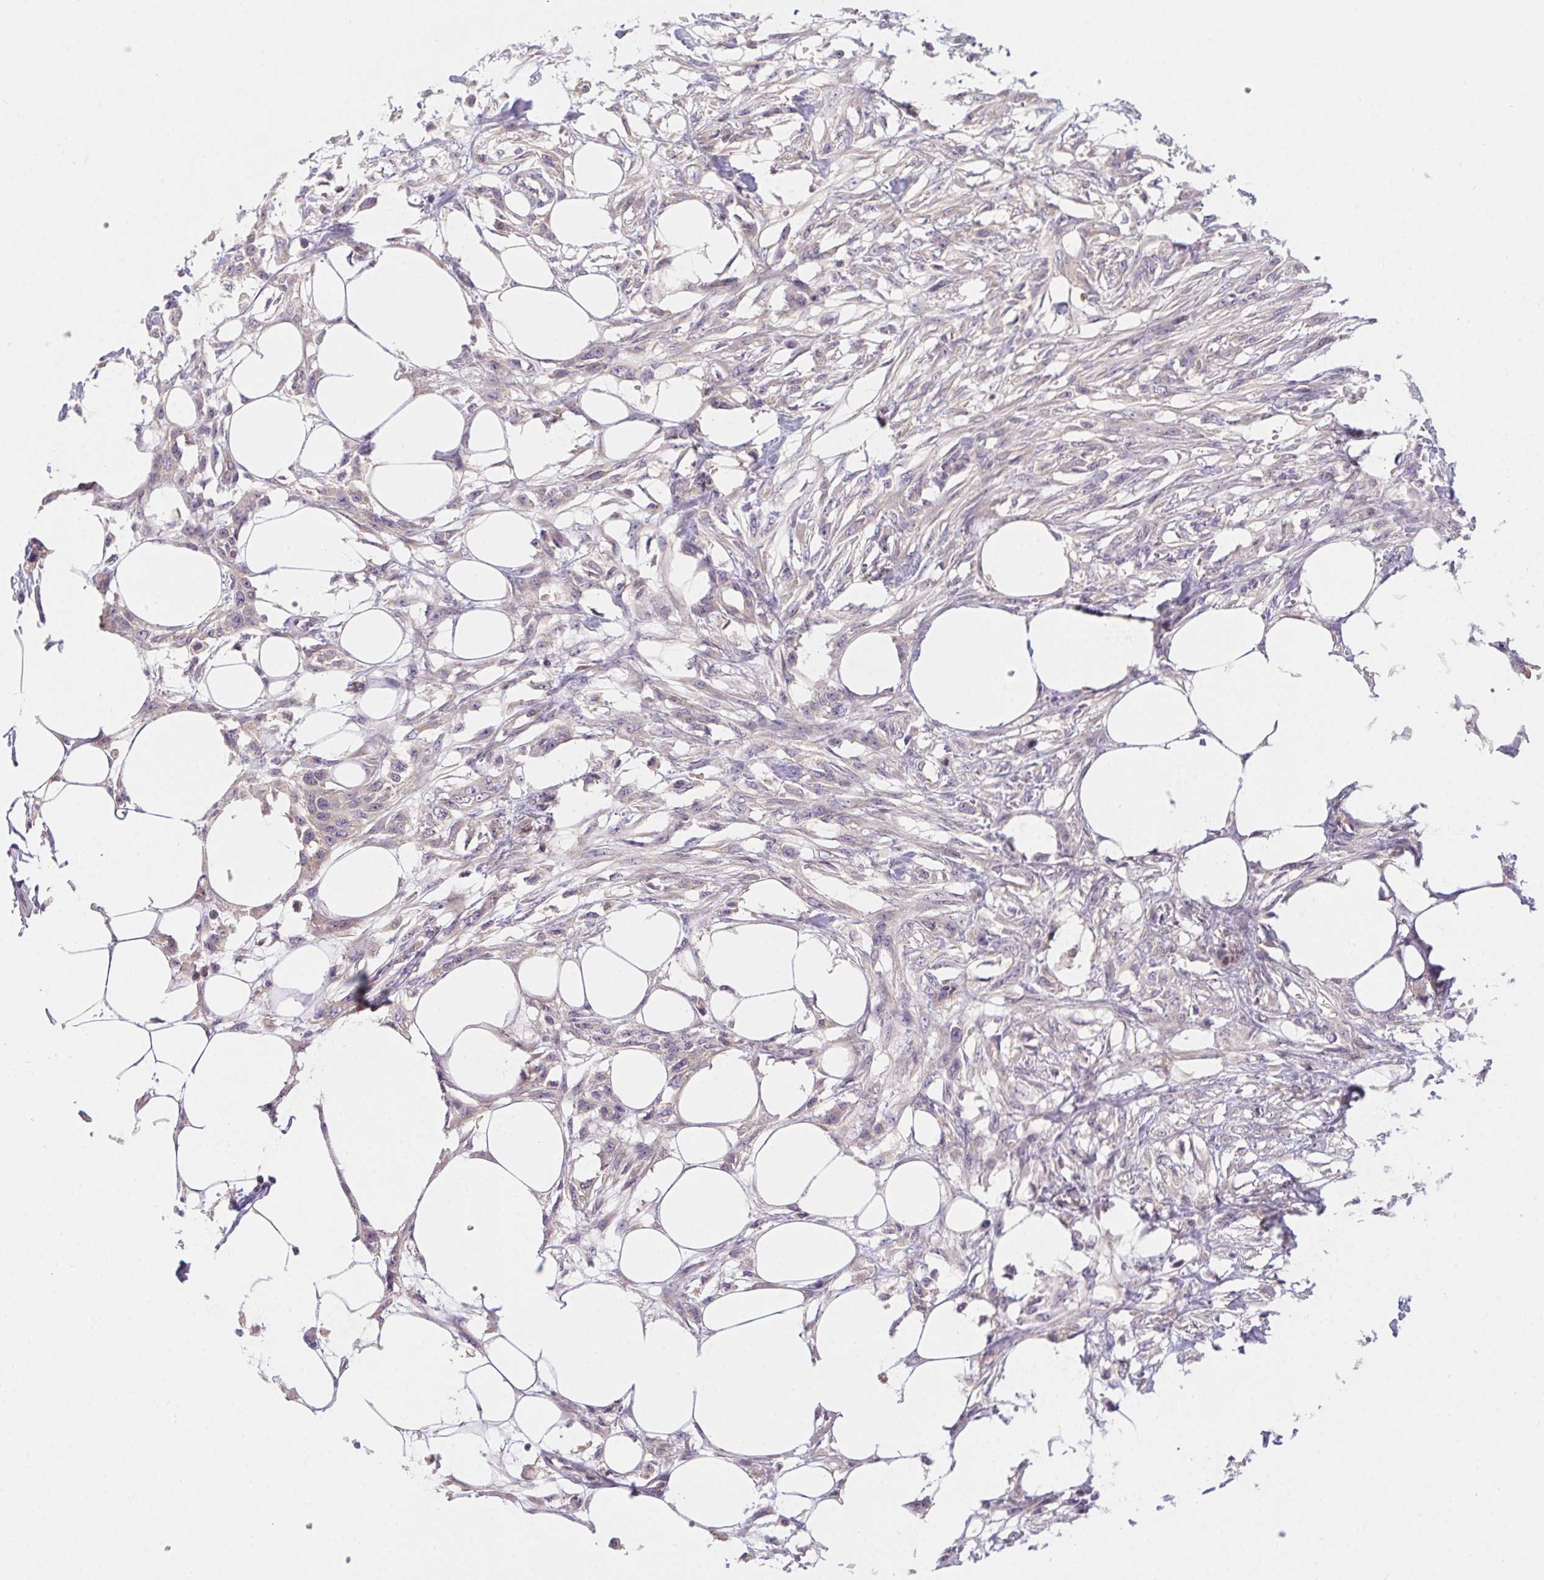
{"staining": {"intensity": "negative", "quantity": "none", "location": "none"}, "tissue": "skin cancer", "cell_type": "Tumor cells", "image_type": "cancer", "snomed": [{"axis": "morphology", "description": "Squamous cell carcinoma, NOS"}, {"axis": "topography", "description": "Skin"}], "caption": "This is a photomicrograph of immunohistochemistry staining of skin squamous cell carcinoma, which shows no staining in tumor cells.", "gene": "PRKAA1", "patient": {"sex": "female", "age": 59}}